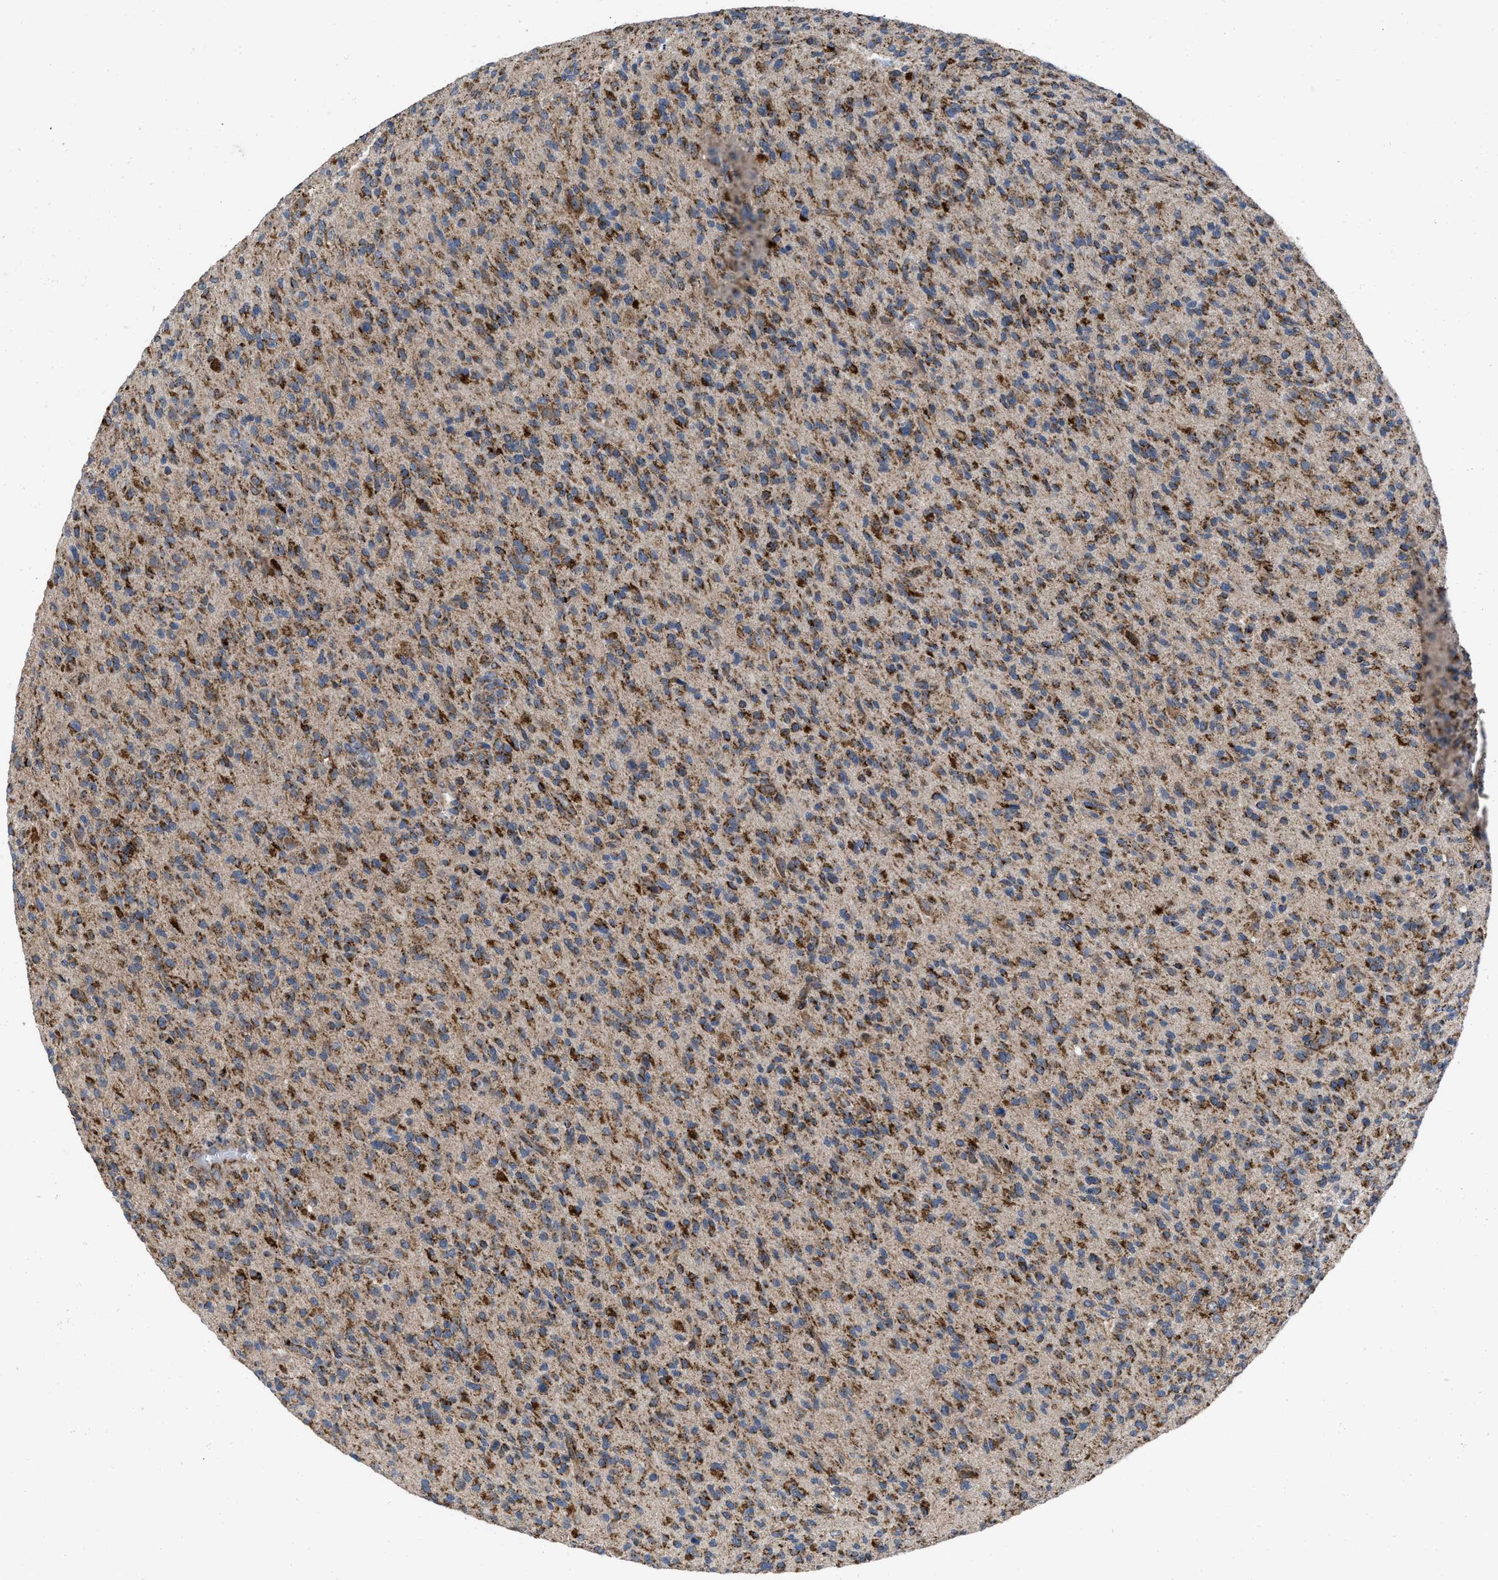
{"staining": {"intensity": "strong", "quantity": ">75%", "location": "cytoplasmic/membranous"}, "tissue": "glioma", "cell_type": "Tumor cells", "image_type": "cancer", "snomed": [{"axis": "morphology", "description": "Glioma, malignant, High grade"}, {"axis": "topography", "description": "Brain"}], "caption": "This is a micrograph of IHC staining of glioma, which shows strong expression in the cytoplasmic/membranous of tumor cells.", "gene": "AKAP1", "patient": {"sex": "male", "age": 71}}